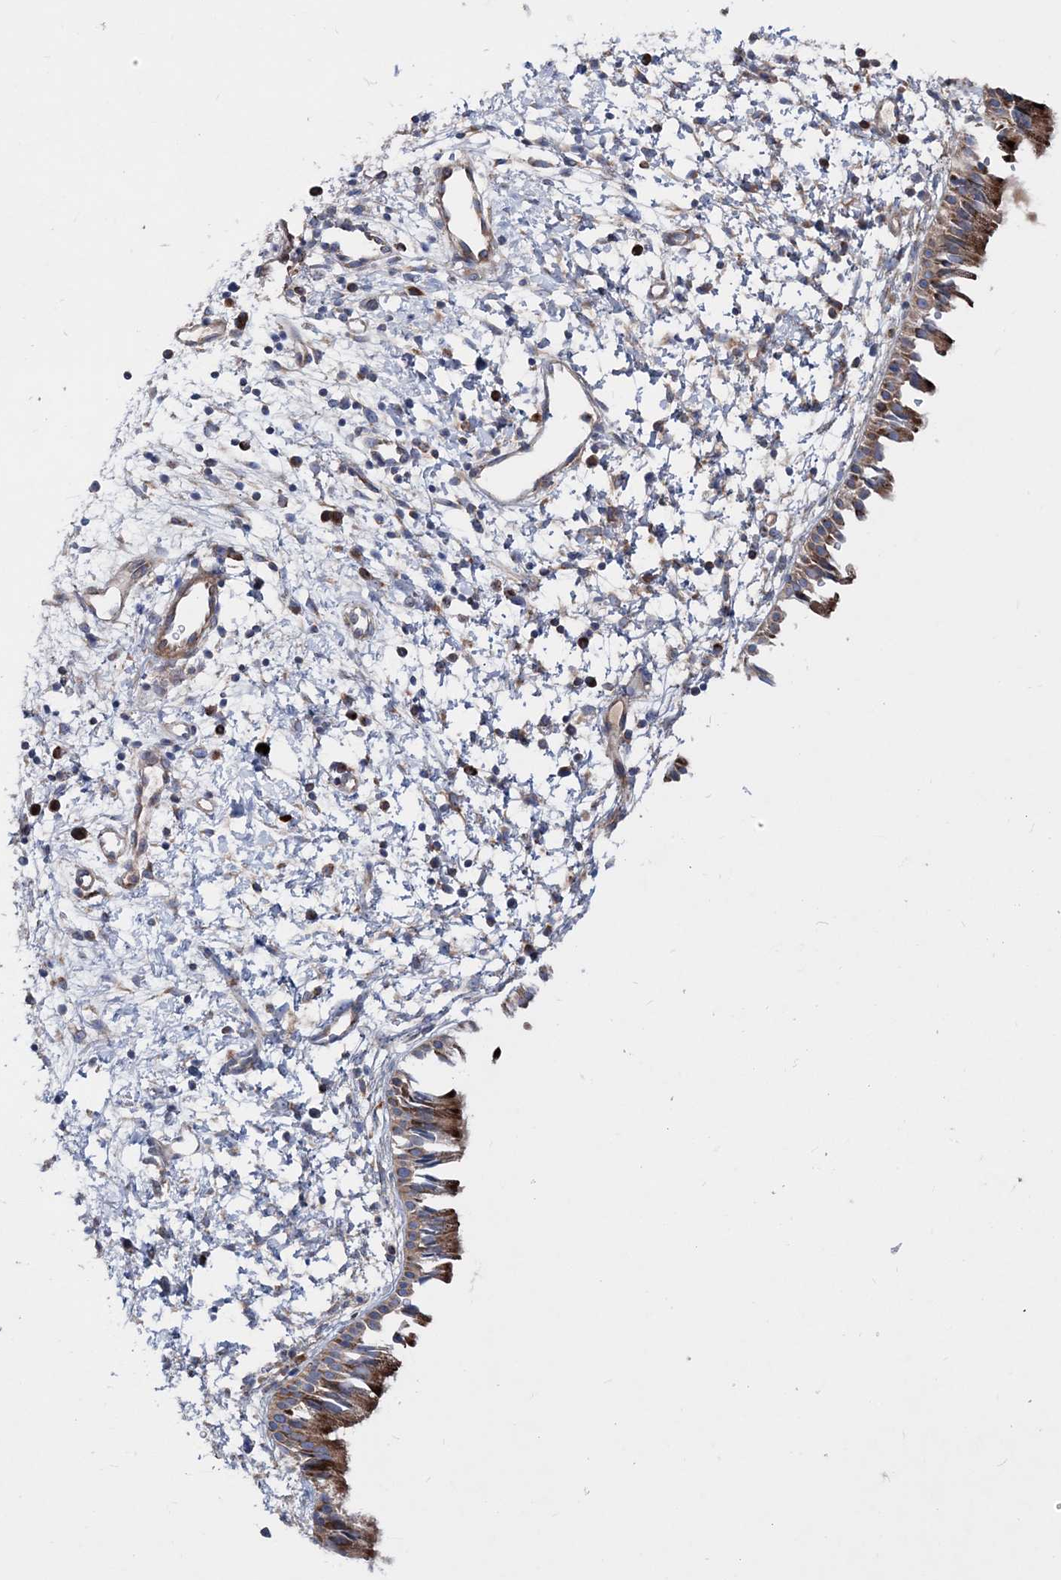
{"staining": {"intensity": "moderate", "quantity": "25%-75%", "location": "cytoplasmic/membranous"}, "tissue": "nasopharynx", "cell_type": "Respiratory epithelial cells", "image_type": "normal", "snomed": [{"axis": "morphology", "description": "Normal tissue, NOS"}, {"axis": "topography", "description": "Nasopharynx"}], "caption": "There is medium levels of moderate cytoplasmic/membranous staining in respiratory epithelial cells of normal nasopharynx, as demonstrated by immunohistochemical staining (brown color).", "gene": "NGLY1", "patient": {"sex": "male", "age": 22}}